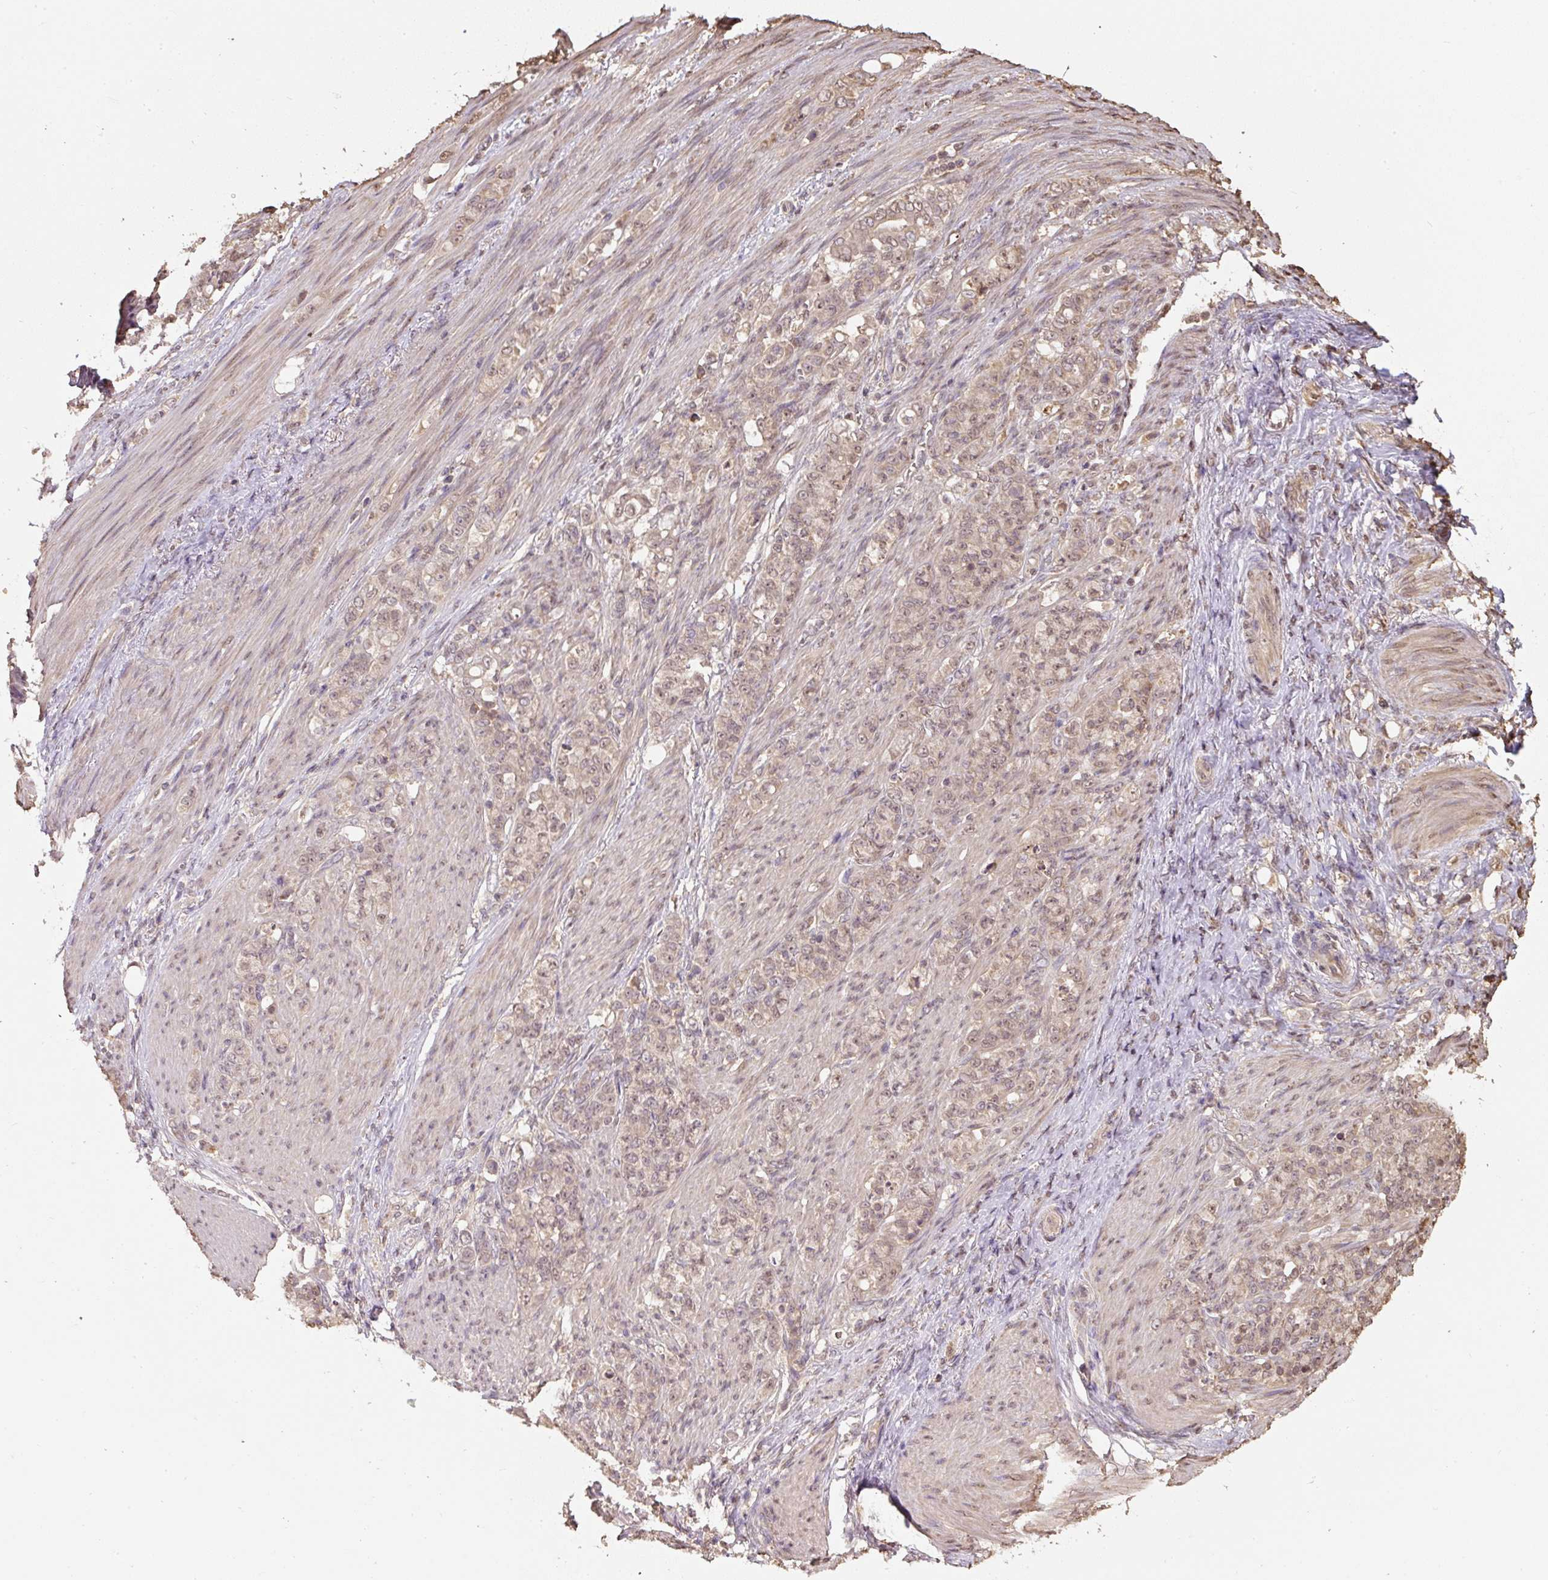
{"staining": {"intensity": "weak", "quantity": ">75%", "location": "nuclear"}, "tissue": "stomach cancer", "cell_type": "Tumor cells", "image_type": "cancer", "snomed": [{"axis": "morphology", "description": "Adenocarcinoma, NOS"}, {"axis": "topography", "description": "Stomach"}], "caption": "Weak nuclear expression for a protein is appreciated in approximately >75% of tumor cells of adenocarcinoma (stomach) using immunohistochemistry (IHC).", "gene": "TMEM170B", "patient": {"sex": "female", "age": 79}}